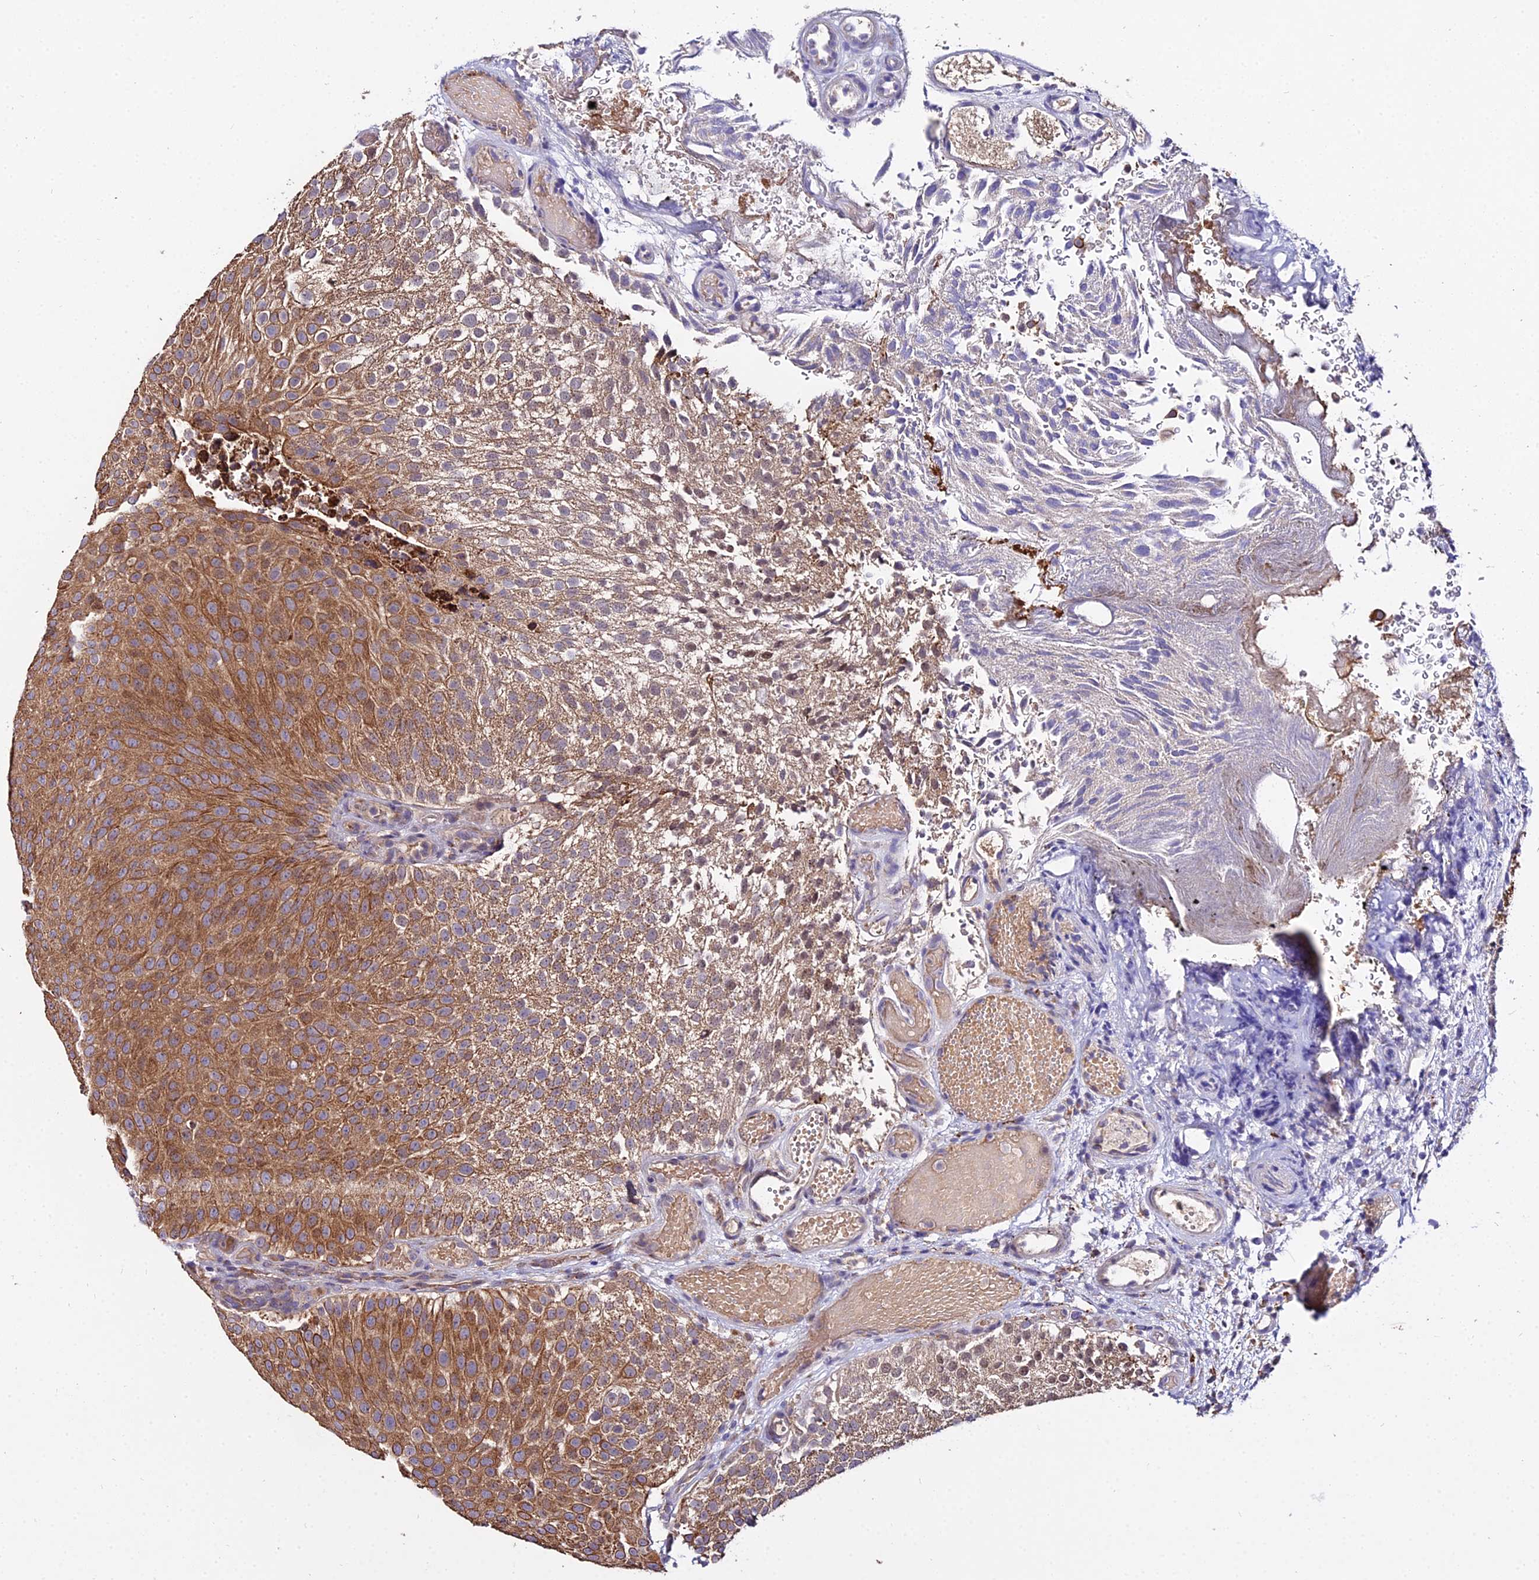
{"staining": {"intensity": "strong", "quantity": ">75%", "location": "cytoplasmic/membranous"}, "tissue": "urothelial cancer", "cell_type": "Tumor cells", "image_type": "cancer", "snomed": [{"axis": "morphology", "description": "Urothelial carcinoma, Low grade"}, {"axis": "topography", "description": "Urinary bladder"}], "caption": "Brown immunohistochemical staining in human urothelial cancer demonstrates strong cytoplasmic/membranous staining in approximately >75% of tumor cells. The staining was performed using DAB, with brown indicating positive protein expression. Nuclei are stained blue with hematoxylin.", "gene": "PEX19", "patient": {"sex": "male", "age": 78}}